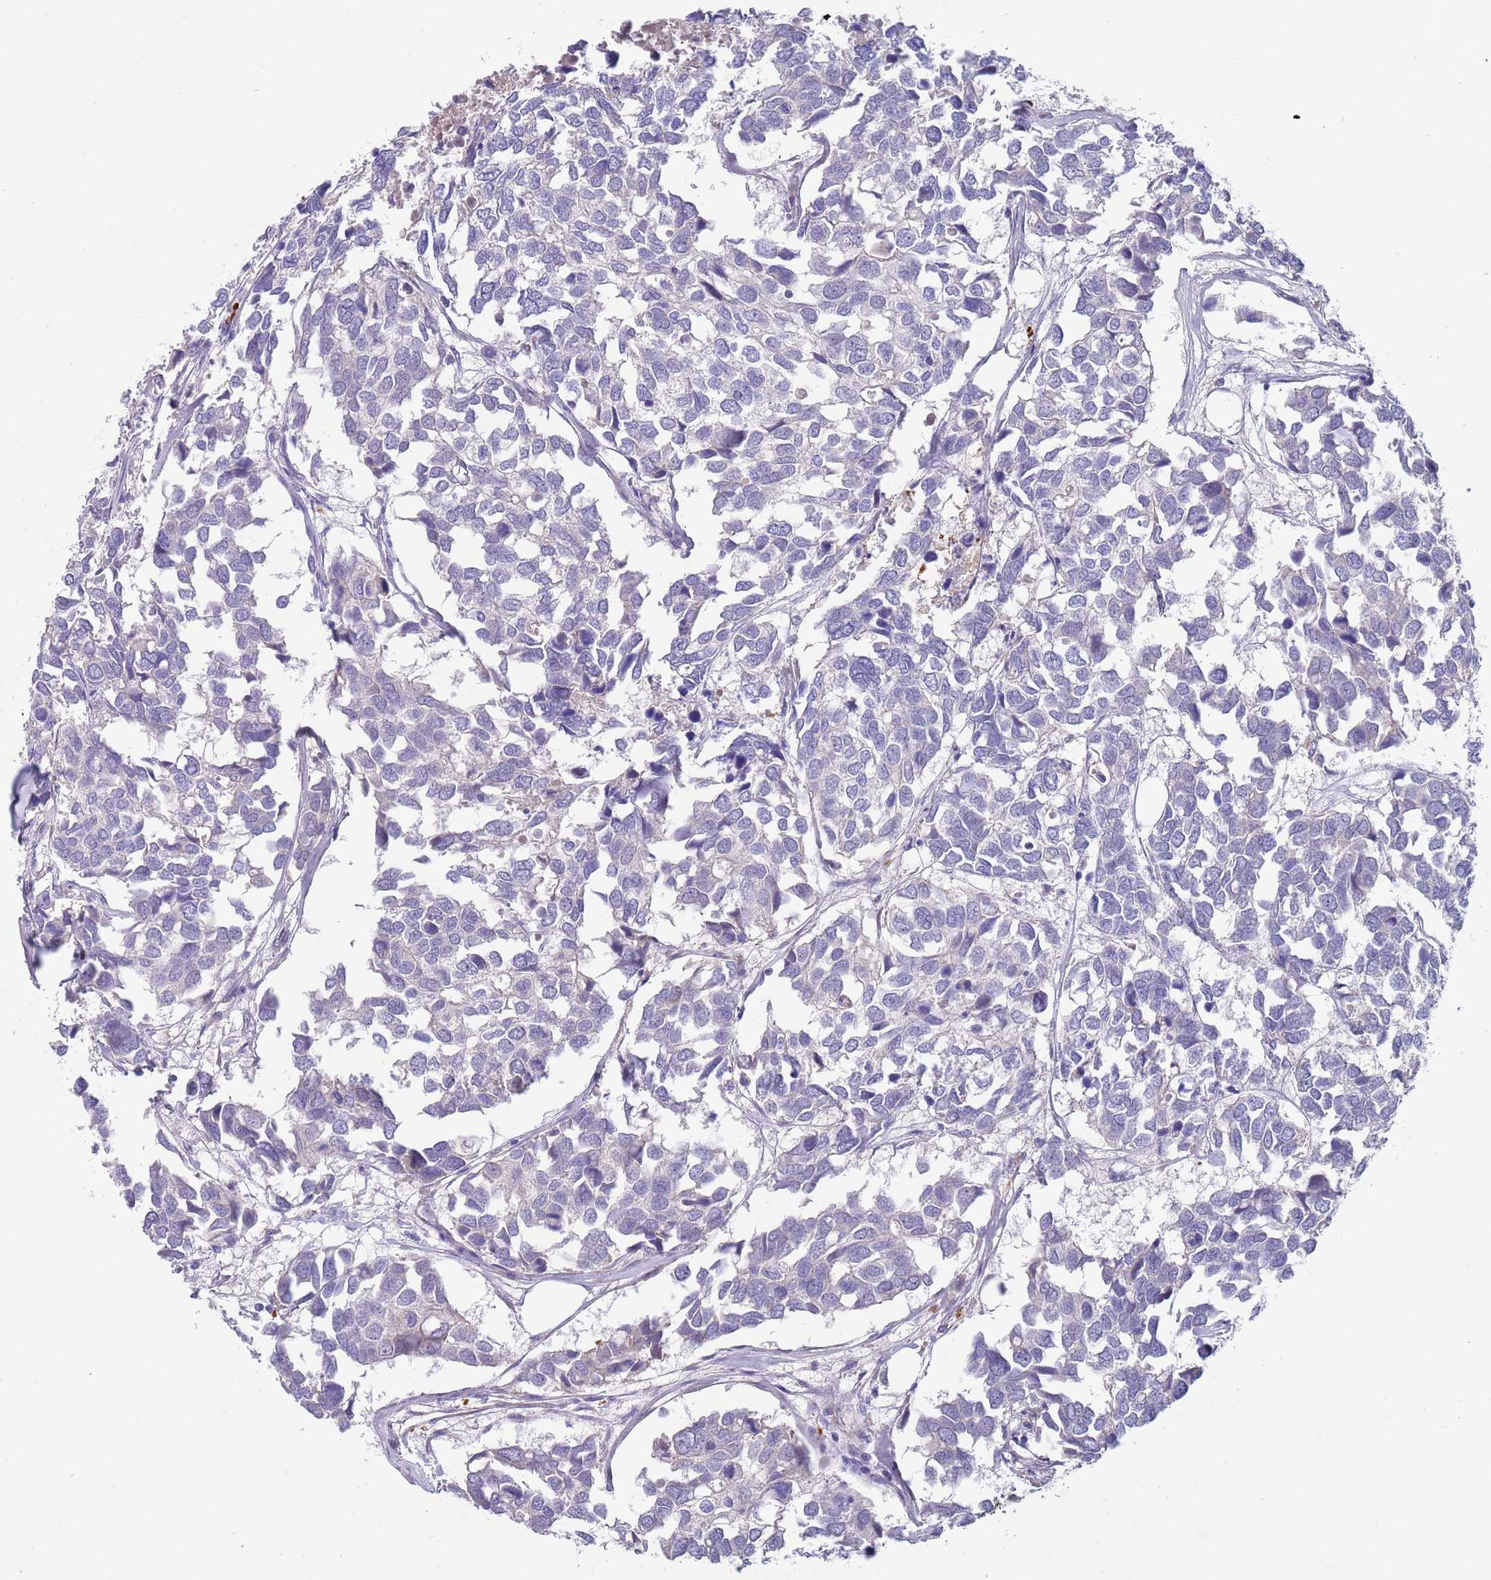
{"staining": {"intensity": "negative", "quantity": "none", "location": "none"}, "tissue": "breast cancer", "cell_type": "Tumor cells", "image_type": "cancer", "snomed": [{"axis": "morphology", "description": "Duct carcinoma"}, {"axis": "topography", "description": "Breast"}], "caption": "There is no significant positivity in tumor cells of infiltrating ductal carcinoma (breast).", "gene": "NLRP6", "patient": {"sex": "female", "age": 83}}